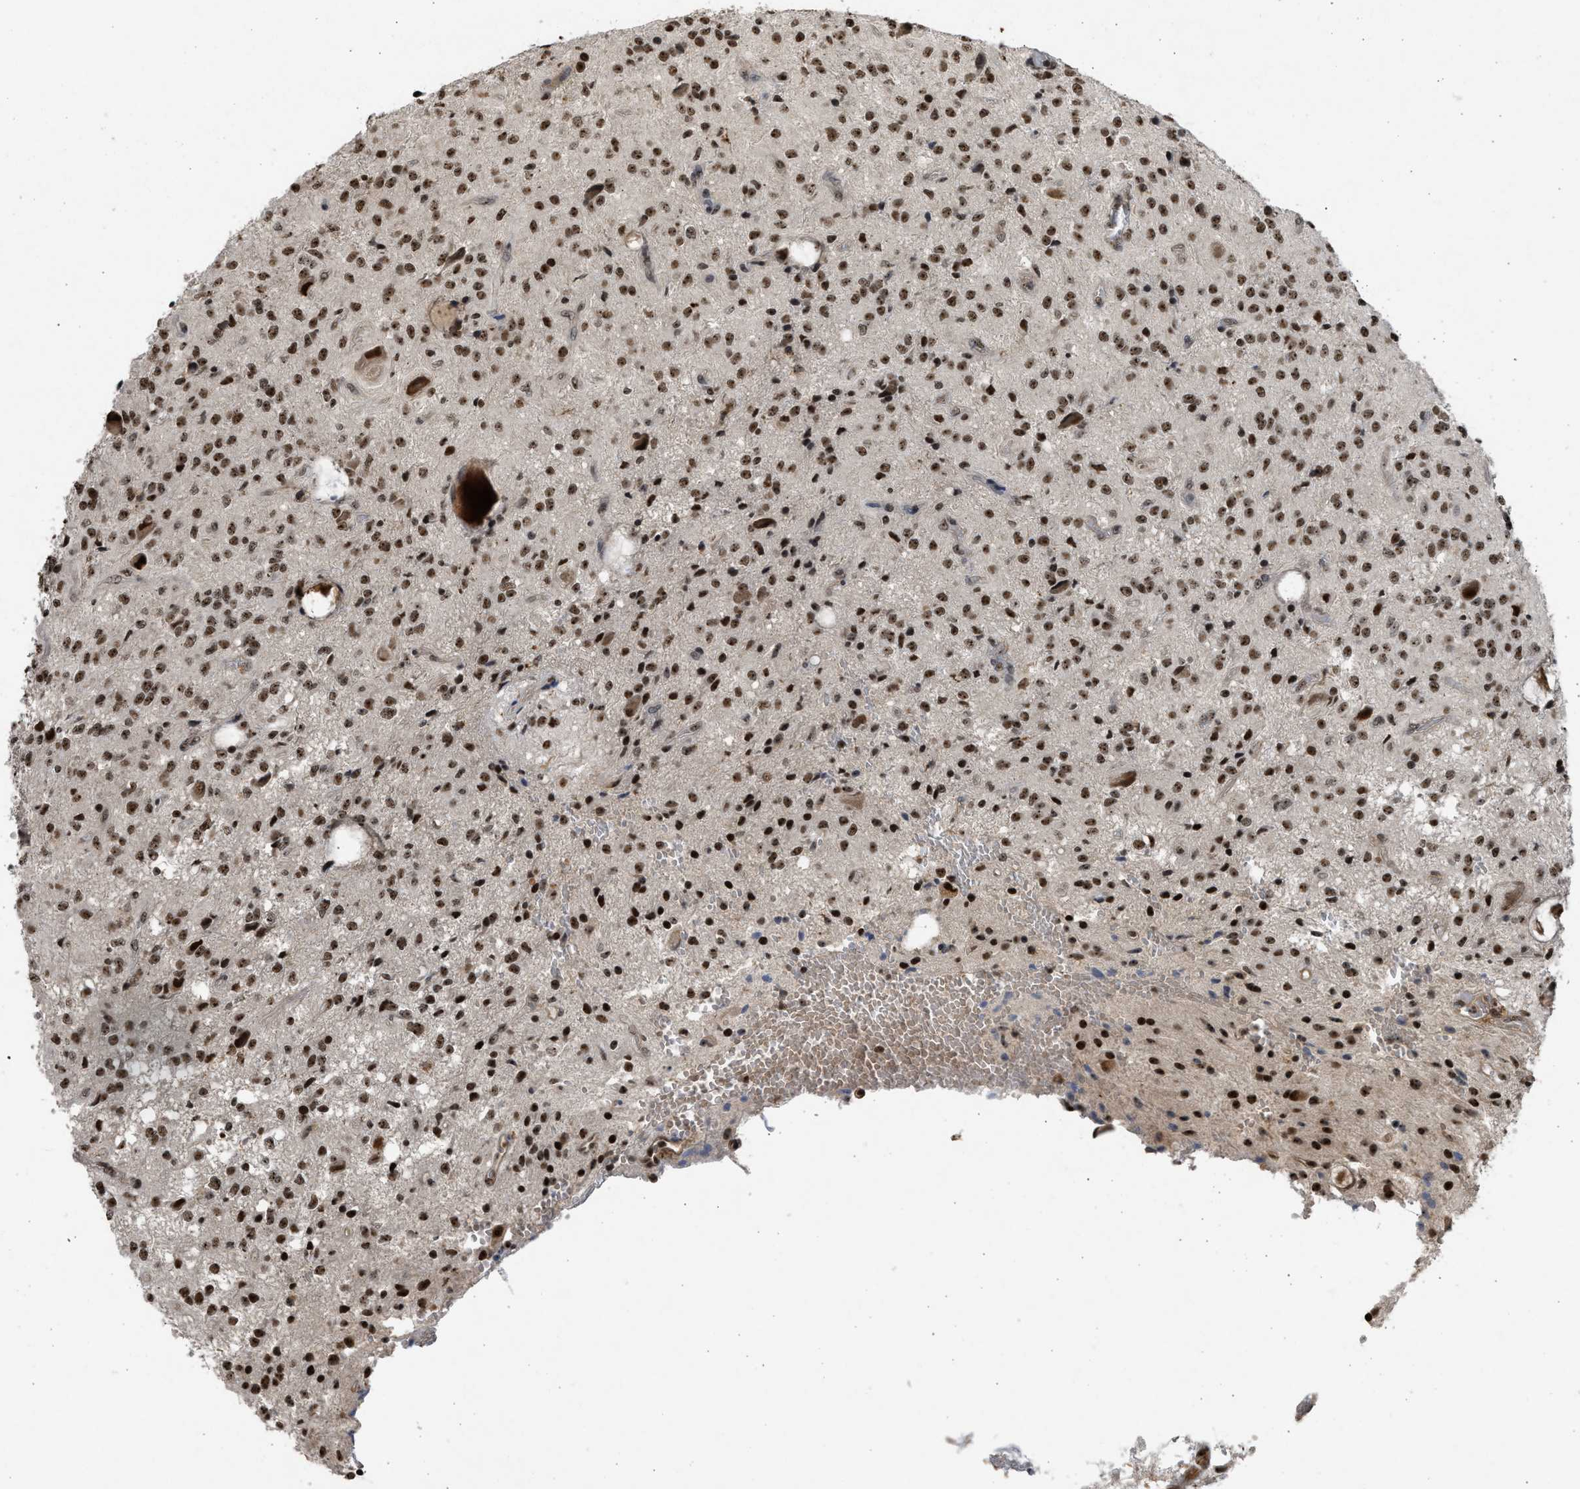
{"staining": {"intensity": "strong", "quantity": ">75%", "location": "nuclear"}, "tissue": "glioma", "cell_type": "Tumor cells", "image_type": "cancer", "snomed": [{"axis": "morphology", "description": "Glioma, malignant, High grade"}, {"axis": "topography", "description": "Brain"}], "caption": "High-grade glioma (malignant) tissue exhibits strong nuclear expression in approximately >75% of tumor cells (Stains: DAB (3,3'-diaminobenzidine) in brown, nuclei in blue, Microscopy: brightfield microscopy at high magnification).", "gene": "TFDP2", "patient": {"sex": "female", "age": 59}}